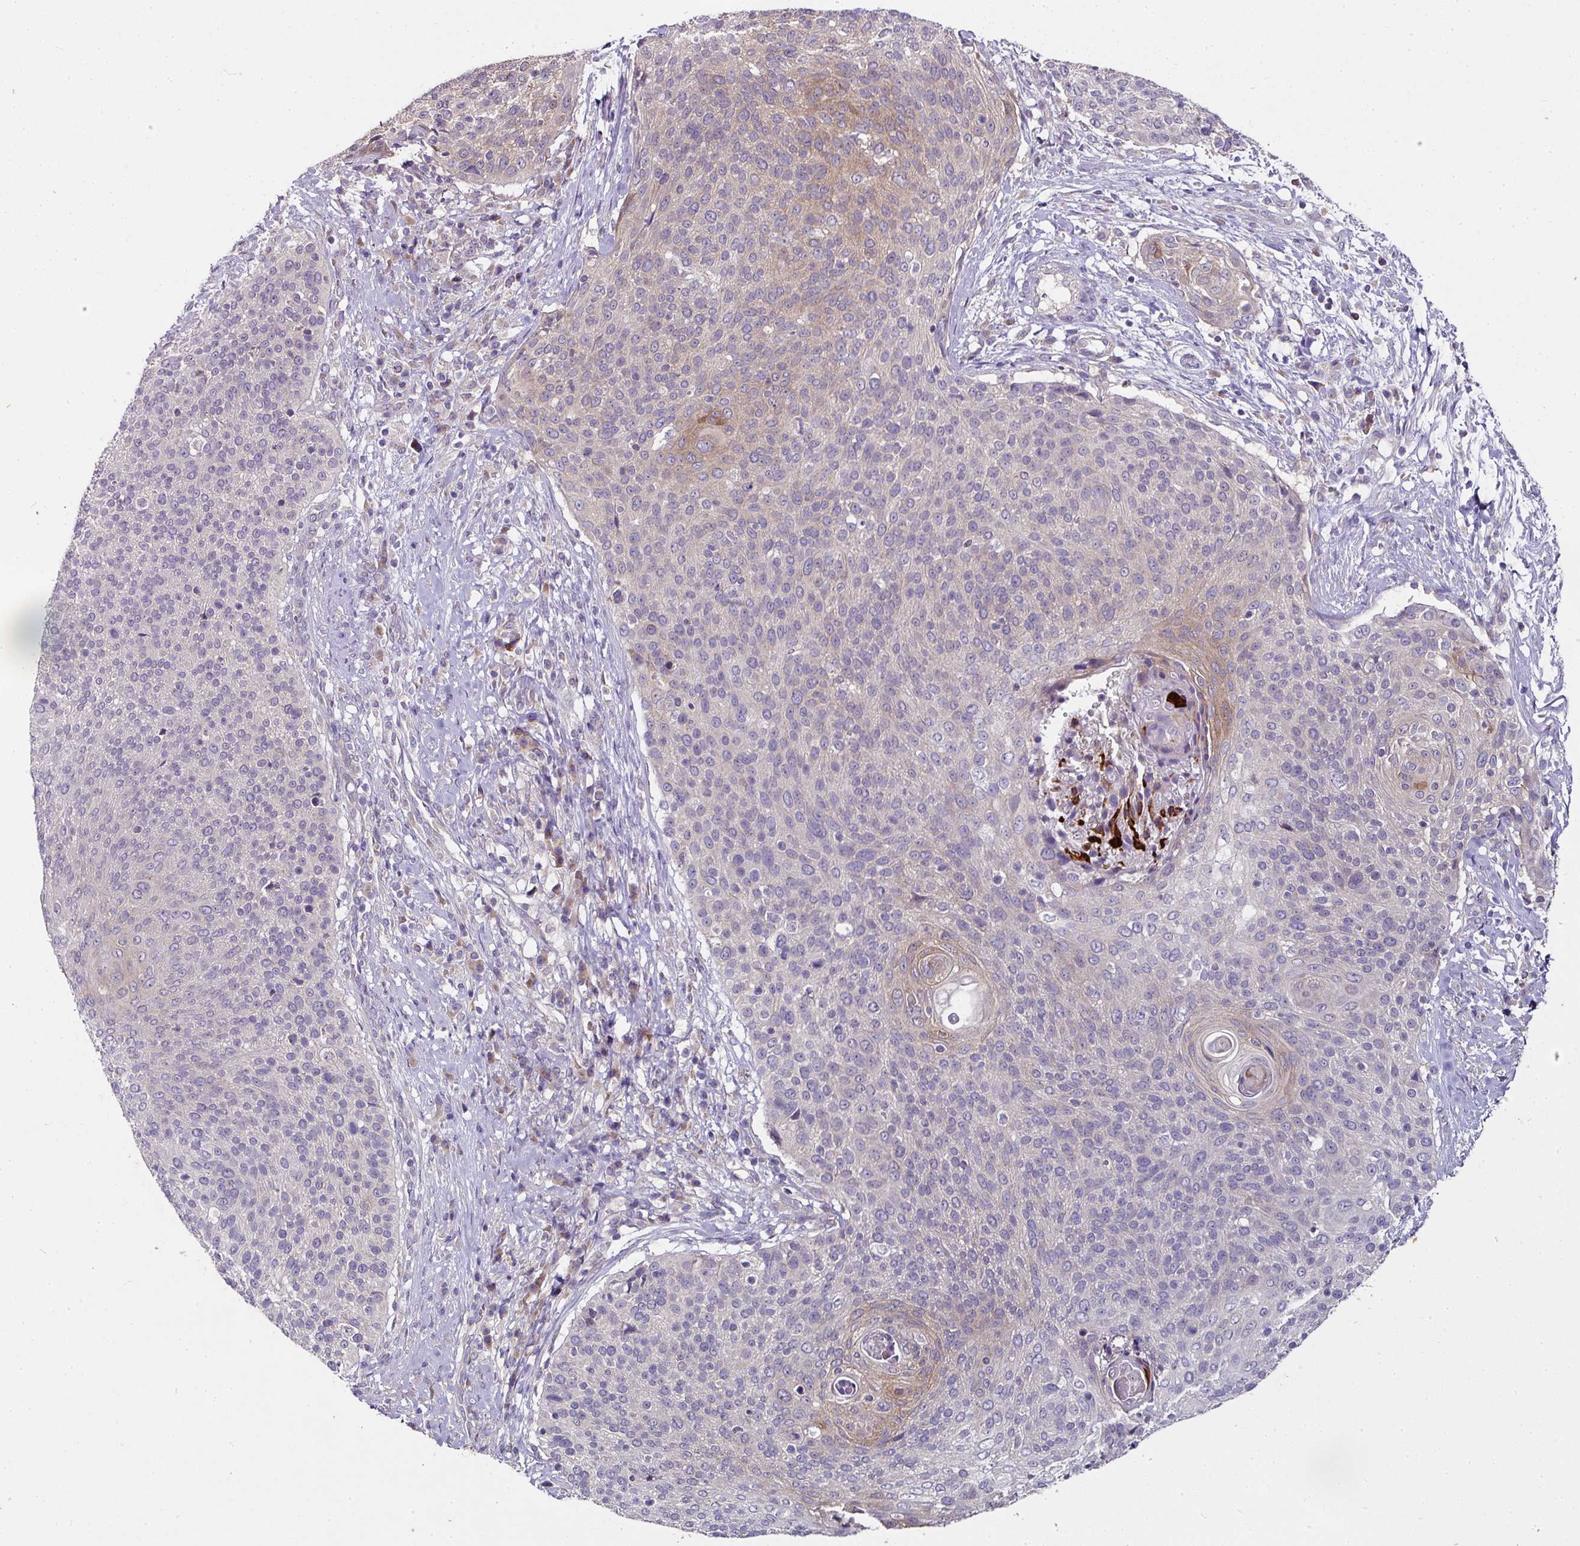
{"staining": {"intensity": "moderate", "quantity": "25%-75%", "location": "cytoplasmic/membranous"}, "tissue": "cervical cancer", "cell_type": "Tumor cells", "image_type": "cancer", "snomed": [{"axis": "morphology", "description": "Squamous cell carcinoma, NOS"}, {"axis": "topography", "description": "Cervix"}], "caption": "Cervical cancer stained for a protein reveals moderate cytoplasmic/membranous positivity in tumor cells.", "gene": "SKIC2", "patient": {"sex": "female", "age": 31}}